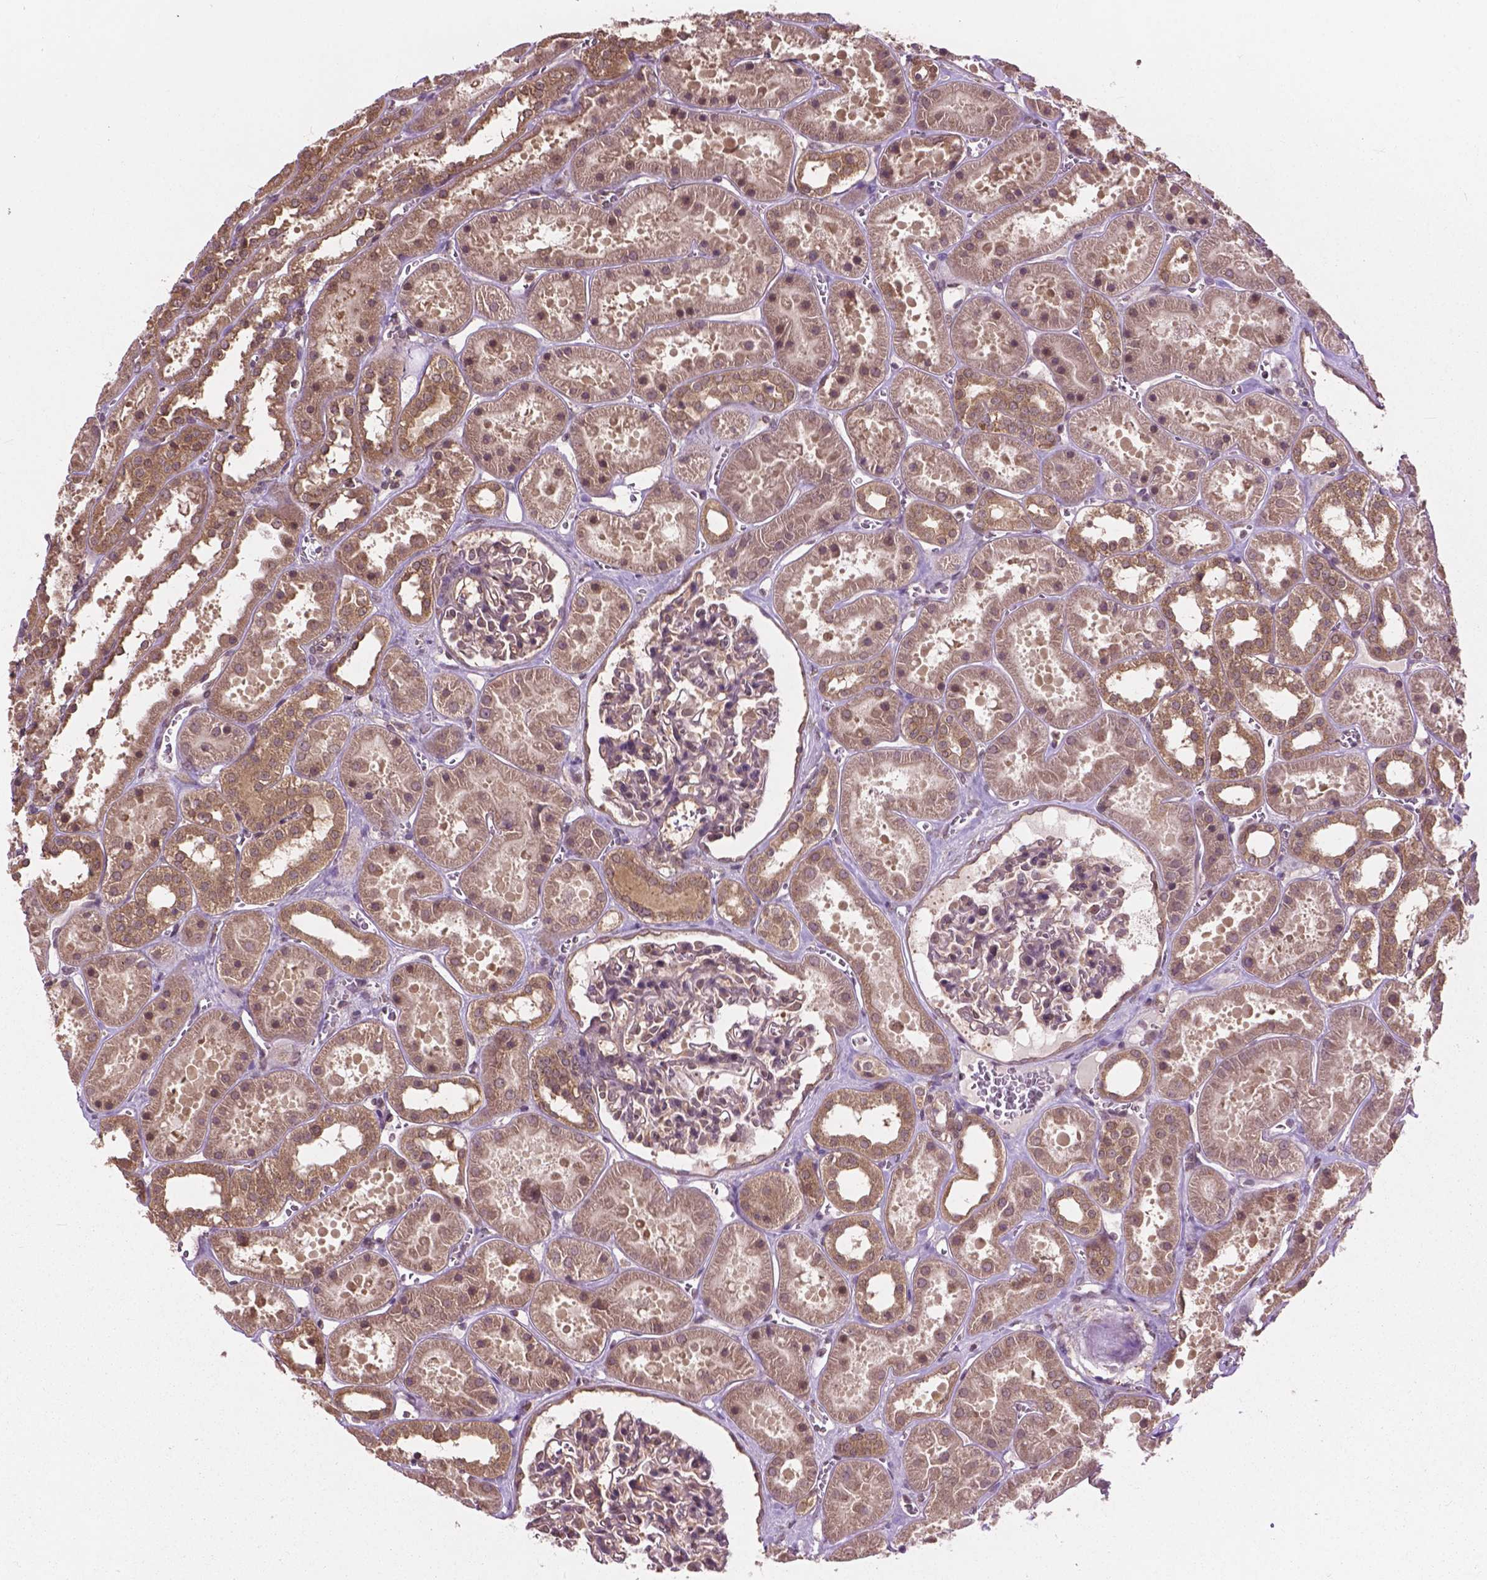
{"staining": {"intensity": "moderate", "quantity": "<25%", "location": "nuclear"}, "tissue": "kidney", "cell_type": "Cells in glomeruli", "image_type": "normal", "snomed": [{"axis": "morphology", "description": "Normal tissue, NOS"}, {"axis": "topography", "description": "Kidney"}], "caption": "A high-resolution histopathology image shows IHC staining of normal kidney, which shows moderate nuclear staining in approximately <25% of cells in glomeruli.", "gene": "PPP1CB", "patient": {"sex": "female", "age": 41}}